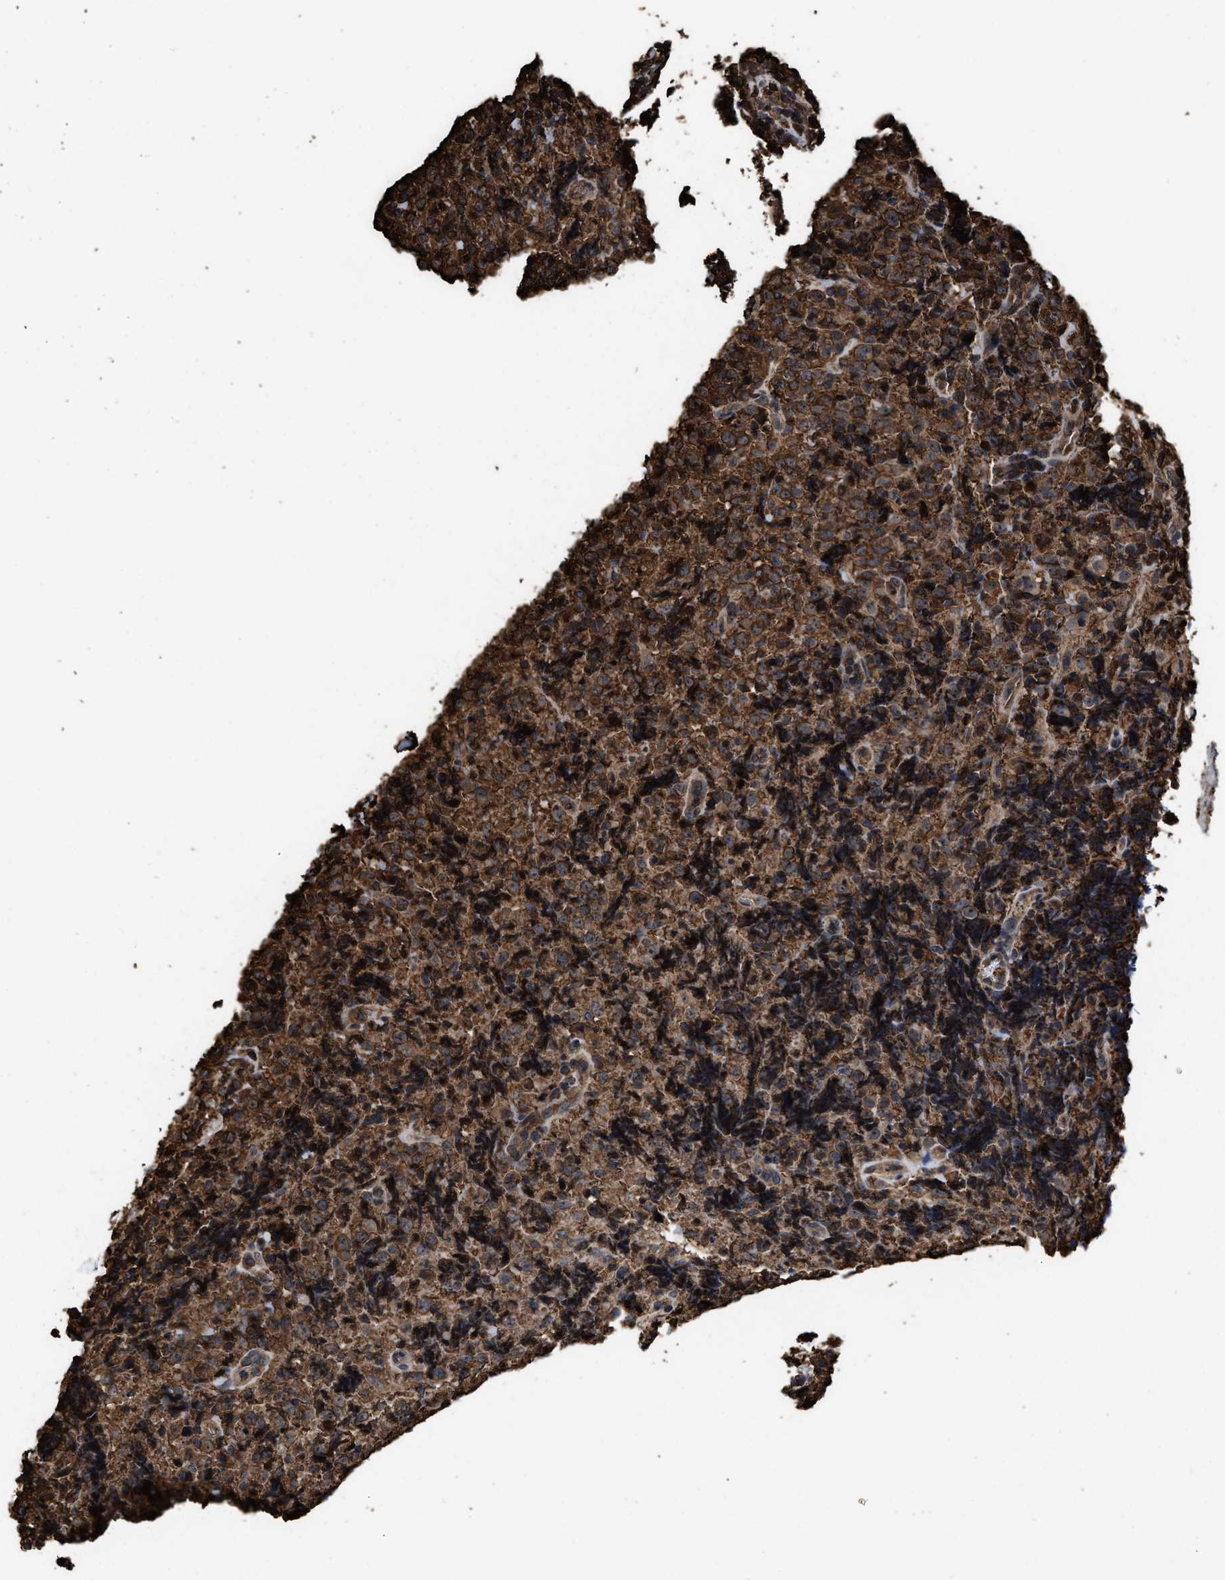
{"staining": {"intensity": "strong", "quantity": ">75%", "location": "cytoplasmic/membranous"}, "tissue": "lymphoma", "cell_type": "Tumor cells", "image_type": "cancer", "snomed": [{"axis": "morphology", "description": "Malignant lymphoma, non-Hodgkin's type, High grade"}, {"axis": "topography", "description": "Tonsil"}], "caption": "A histopathology image of malignant lymphoma, non-Hodgkin's type (high-grade) stained for a protein displays strong cytoplasmic/membranous brown staining in tumor cells.", "gene": "KBTBD2", "patient": {"sex": "female", "age": 36}}